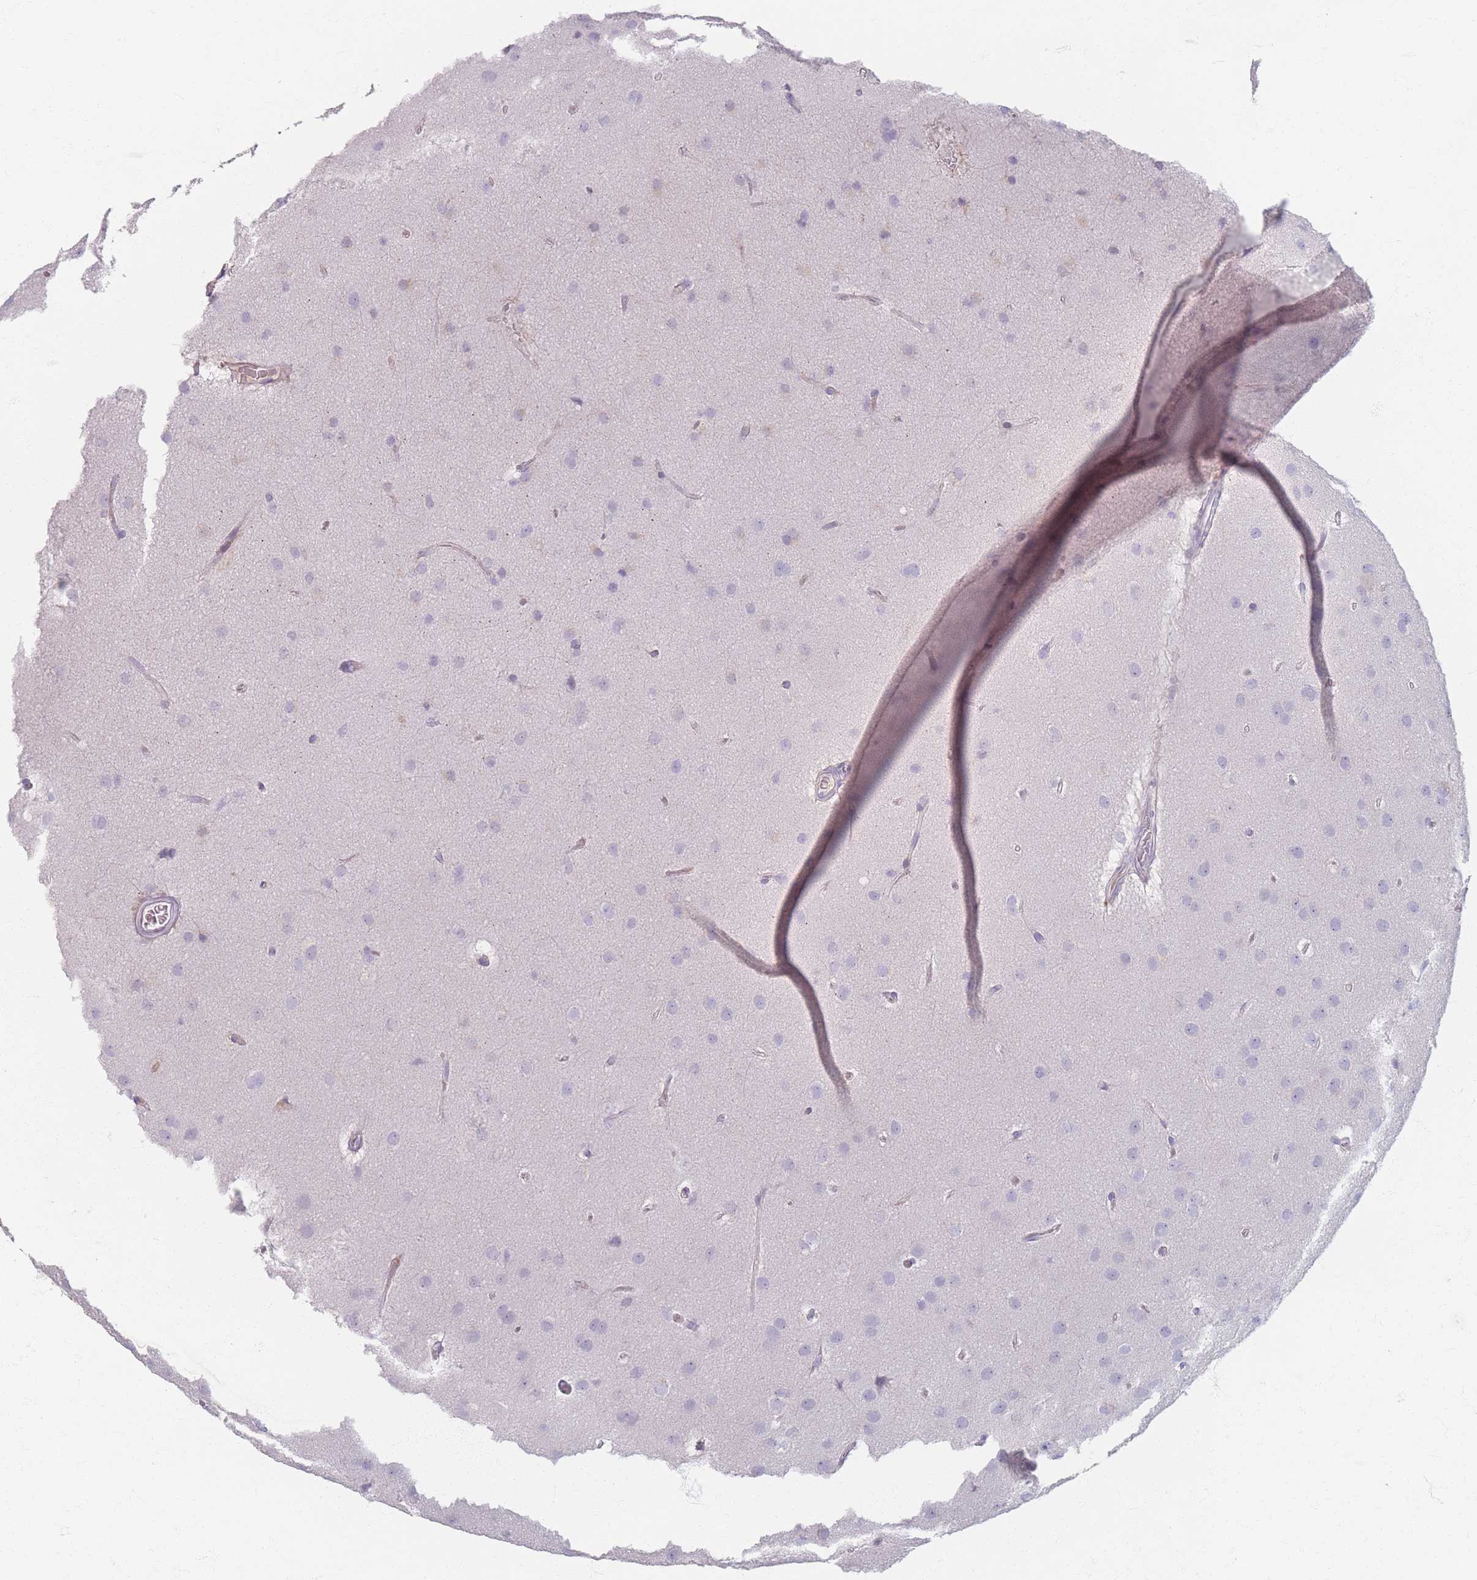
{"staining": {"intensity": "negative", "quantity": "none", "location": "none"}, "tissue": "glioma", "cell_type": "Tumor cells", "image_type": "cancer", "snomed": [{"axis": "morphology", "description": "Glioma, malignant, High grade"}, {"axis": "topography", "description": "Brain"}], "caption": "Tumor cells are negative for protein expression in human glioma.", "gene": "PIGM", "patient": {"sex": "female", "age": 50}}